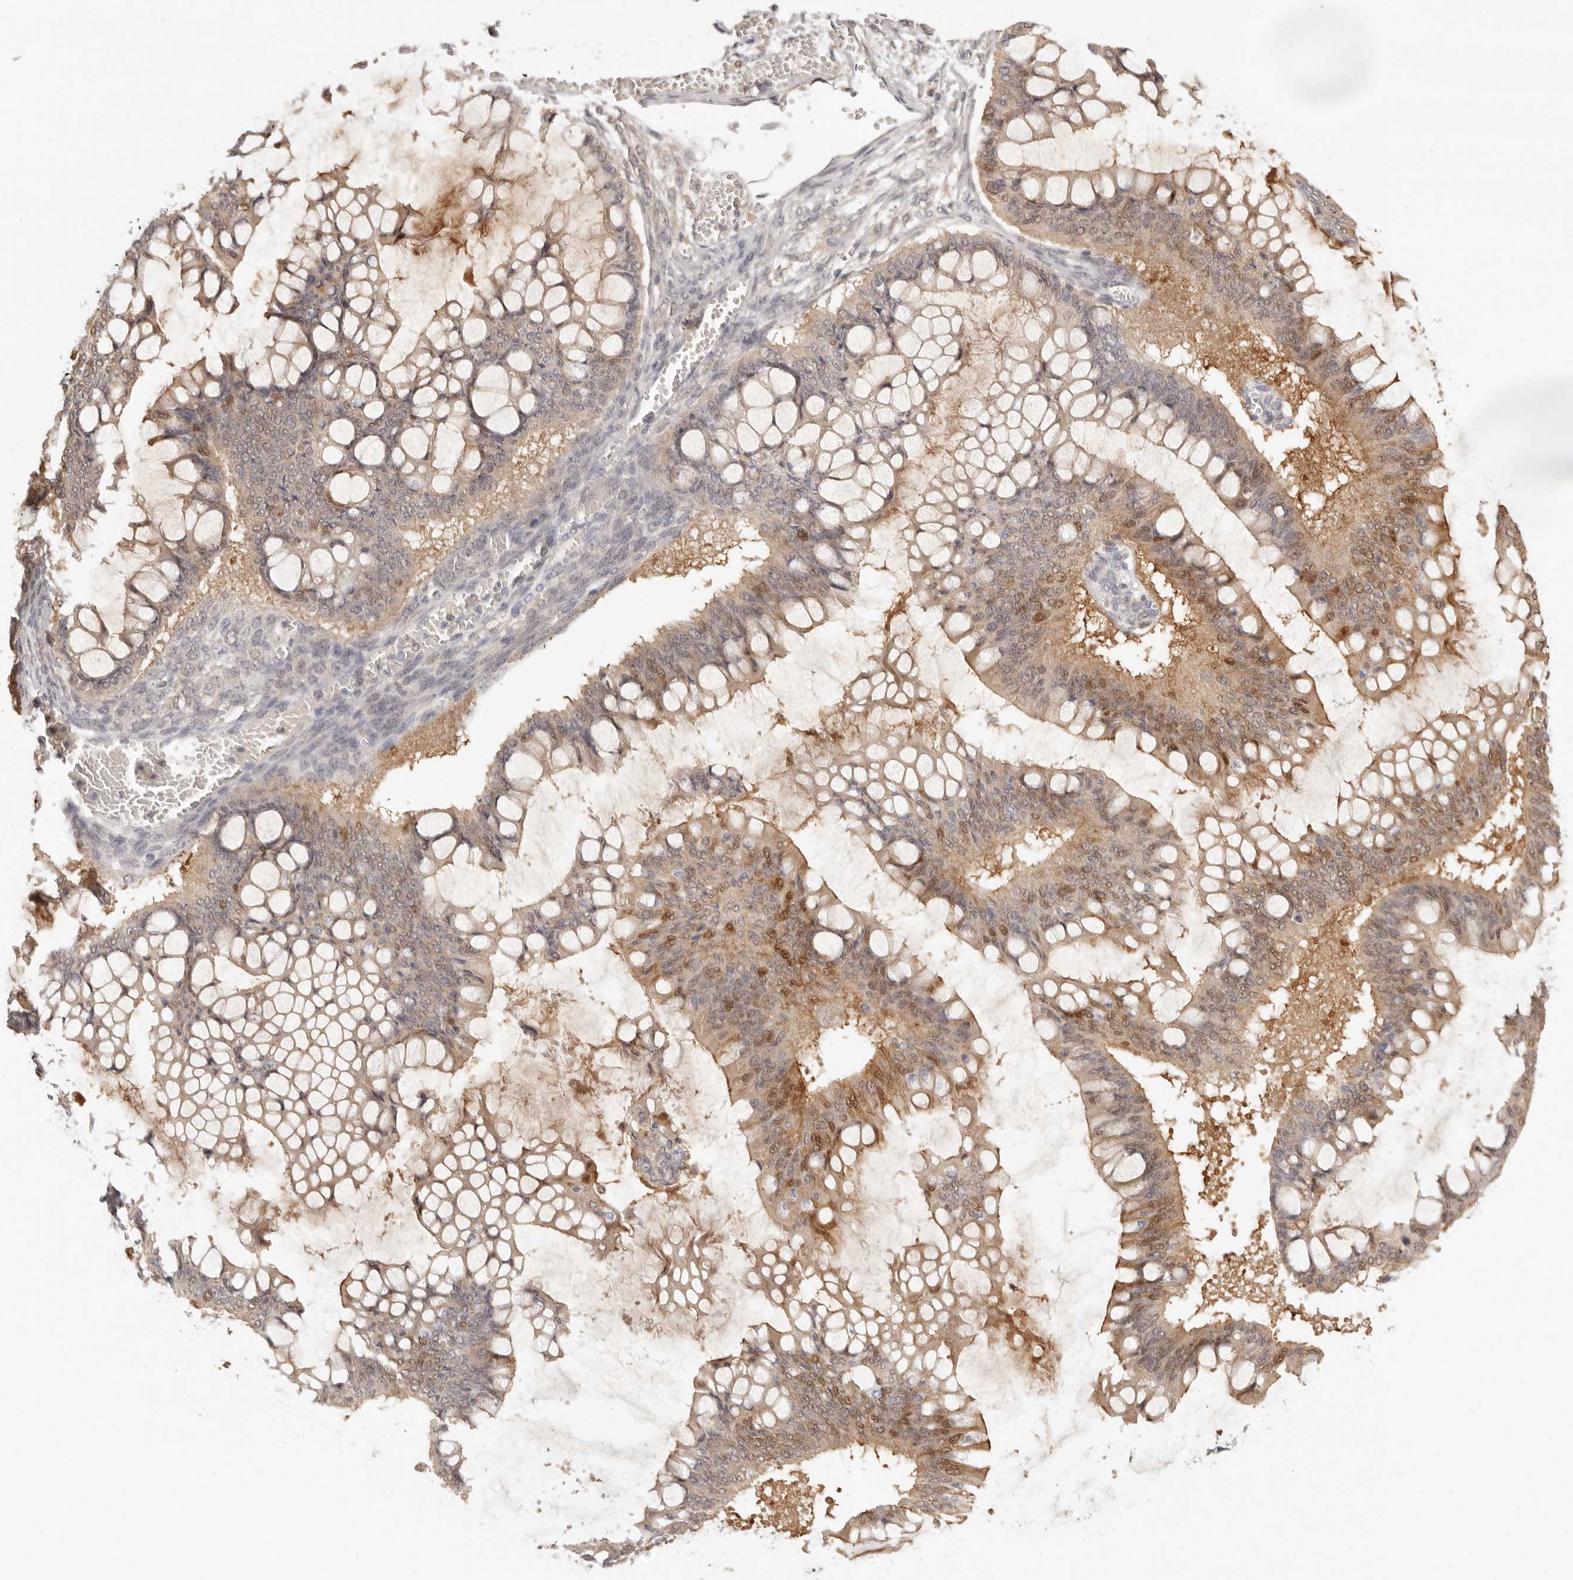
{"staining": {"intensity": "moderate", "quantity": ">75%", "location": "cytoplasmic/membranous"}, "tissue": "ovarian cancer", "cell_type": "Tumor cells", "image_type": "cancer", "snomed": [{"axis": "morphology", "description": "Cystadenocarcinoma, mucinous, NOS"}, {"axis": "topography", "description": "Ovary"}], "caption": "DAB immunohistochemical staining of human ovarian mucinous cystadenocarcinoma demonstrates moderate cytoplasmic/membranous protein staining in approximately >75% of tumor cells.", "gene": "FABP1", "patient": {"sex": "female", "age": 73}}